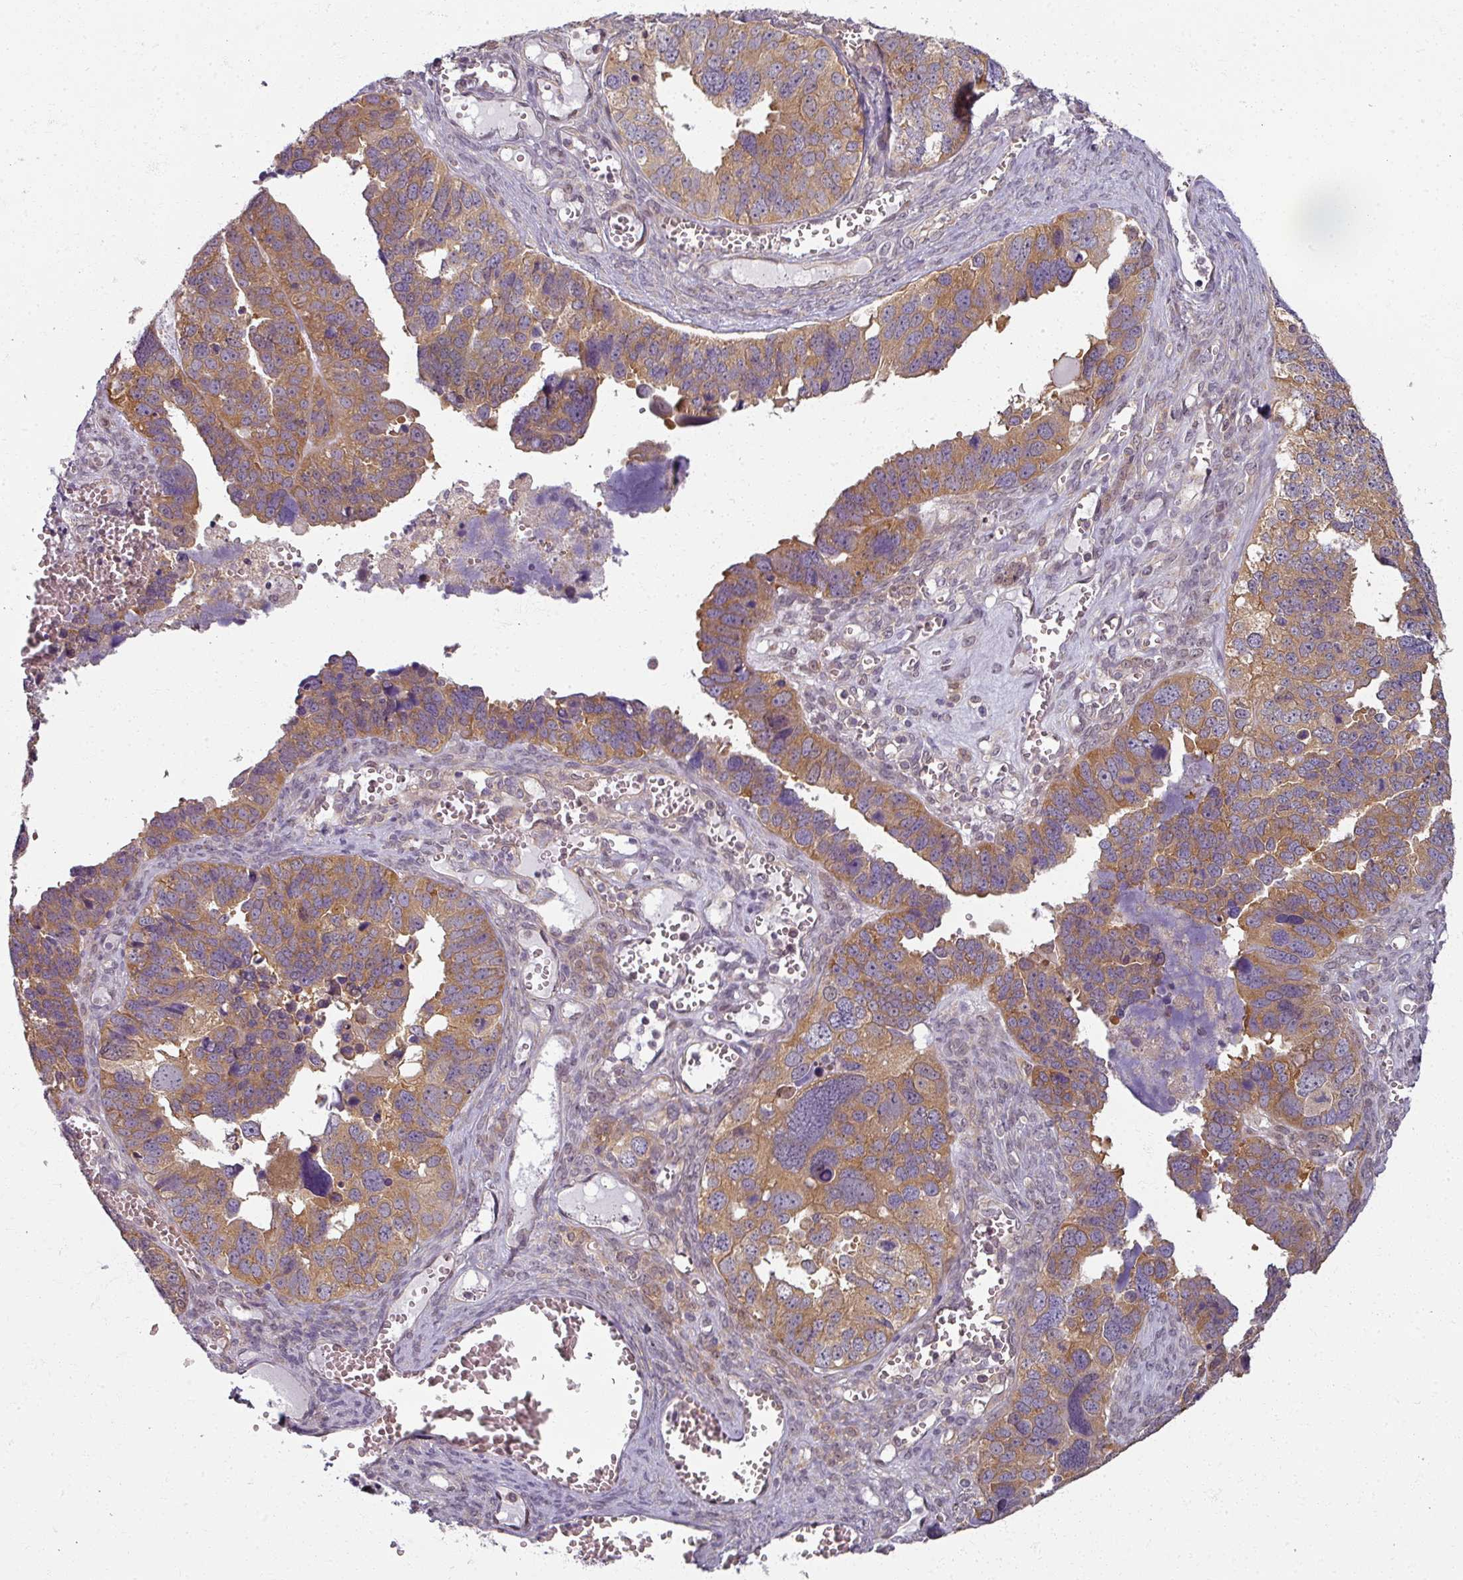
{"staining": {"intensity": "moderate", "quantity": "25%-75%", "location": "cytoplasmic/membranous"}, "tissue": "ovarian cancer", "cell_type": "Tumor cells", "image_type": "cancer", "snomed": [{"axis": "morphology", "description": "Cystadenocarcinoma, serous, NOS"}, {"axis": "topography", "description": "Ovary"}], "caption": "A medium amount of moderate cytoplasmic/membranous positivity is present in approximately 25%-75% of tumor cells in ovarian serous cystadenocarcinoma tissue. Immunohistochemistry (ihc) stains the protein in brown and the nuclei are stained blue.", "gene": "AGPAT4", "patient": {"sex": "female", "age": 76}}